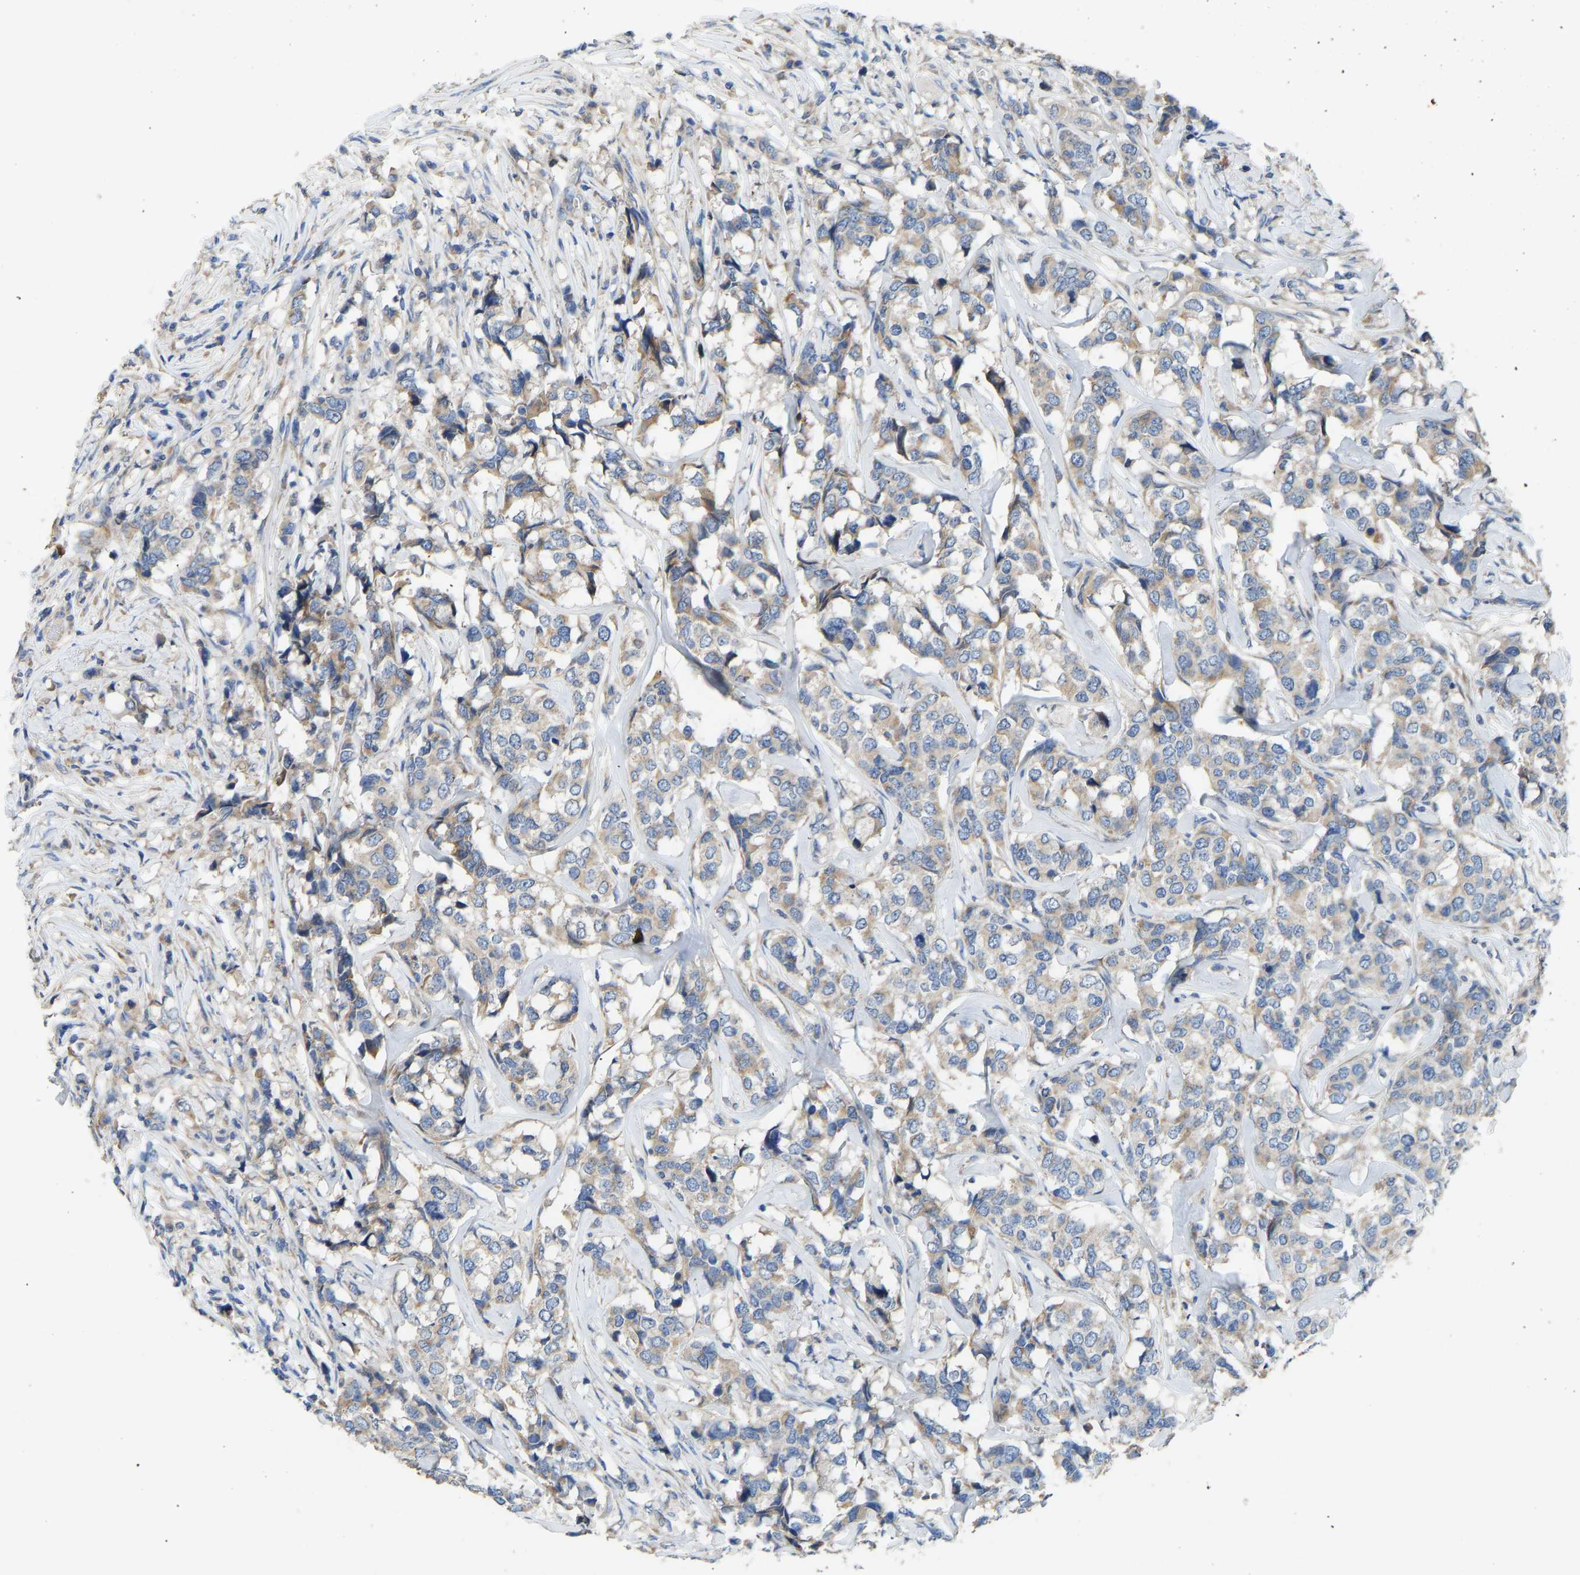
{"staining": {"intensity": "weak", "quantity": ">75%", "location": "cytoplasmic/membranous"}, "tissue": "breast cancer", "cell_type": "Tumor cells", "image_type": "cancer", "snomed": [{"axis": "morphology", "description": "Lobular carcinoma"}, {"axis": "topography", "description": "Breast"}], "caption": "Immunohistochemical staining of human breast cancer (lobular carcinoma) exhibits low levels of weak cytoplasmic/membranous protein positivity in about >75% of tumor cells. Immunohistochemistry (ihc) stains the protein of interest in brown and the nuclei are stained blue.", "gene": "TMEM150A", "patient": {"sex": "female", "age": 59}}